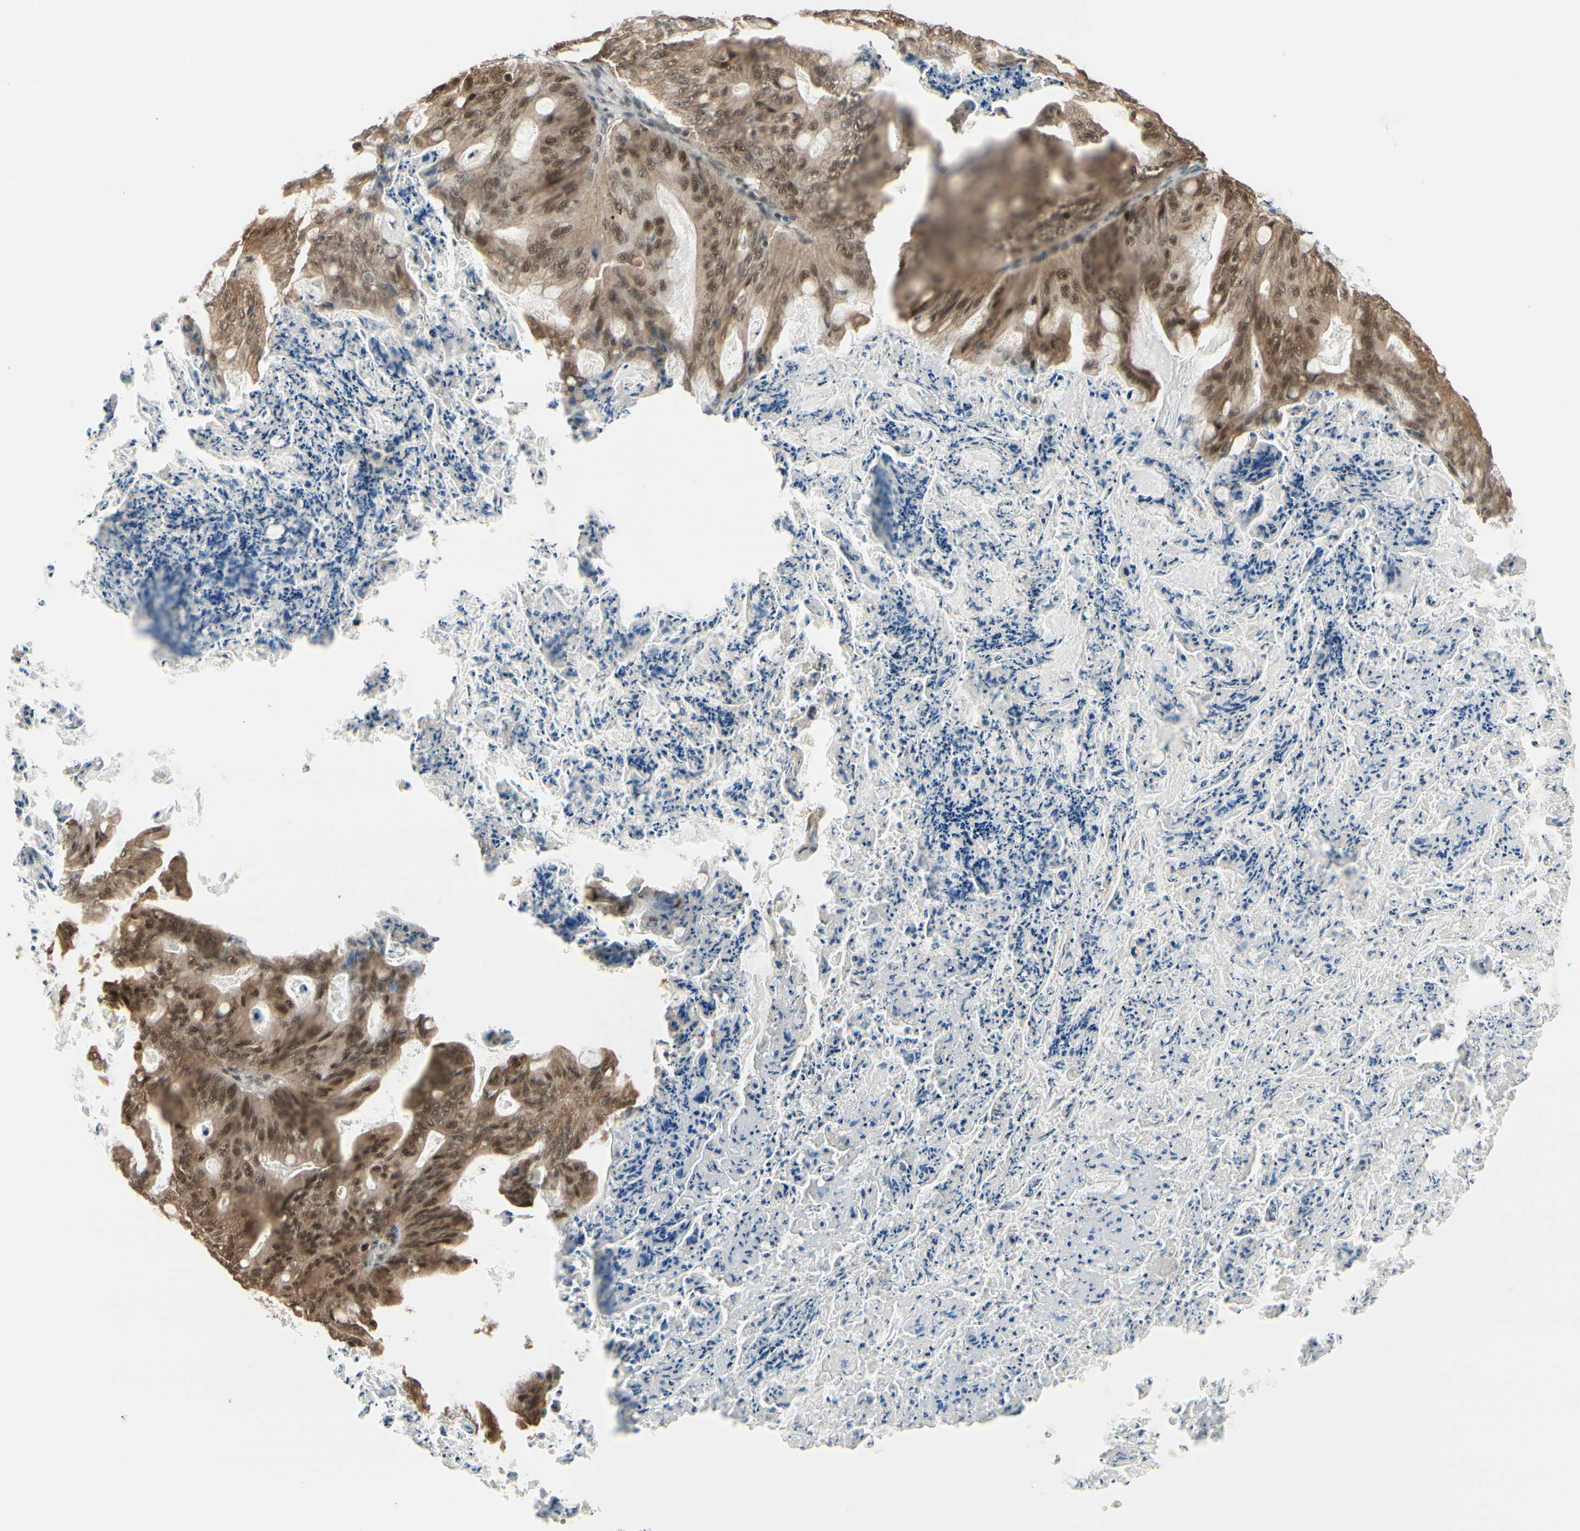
{"staining": {"intensity": "moderate", "quantity": ">75%", "location": "cytoplasmic/membranous,nuclear"}, "tissue": "ovarian cancer", "cell_type": "Tumor cells", "image_type": "cancer", "snomed": [{"axis": "morphology", "description": "Cystadenocarcinoma, mucinous, NOS"}, {"axis": "topography", "description": "Ovary"}], "caption": "High-power microscopy captured an immunohistochemistry (IHC) micrograph of ovarian cancer, revealing moderate cytoplasmic/membranous and nuclear staining in approximately >75% of tumor cells.", "gene": "HSF1", "patient": {"sex": "female", "age": 36}}